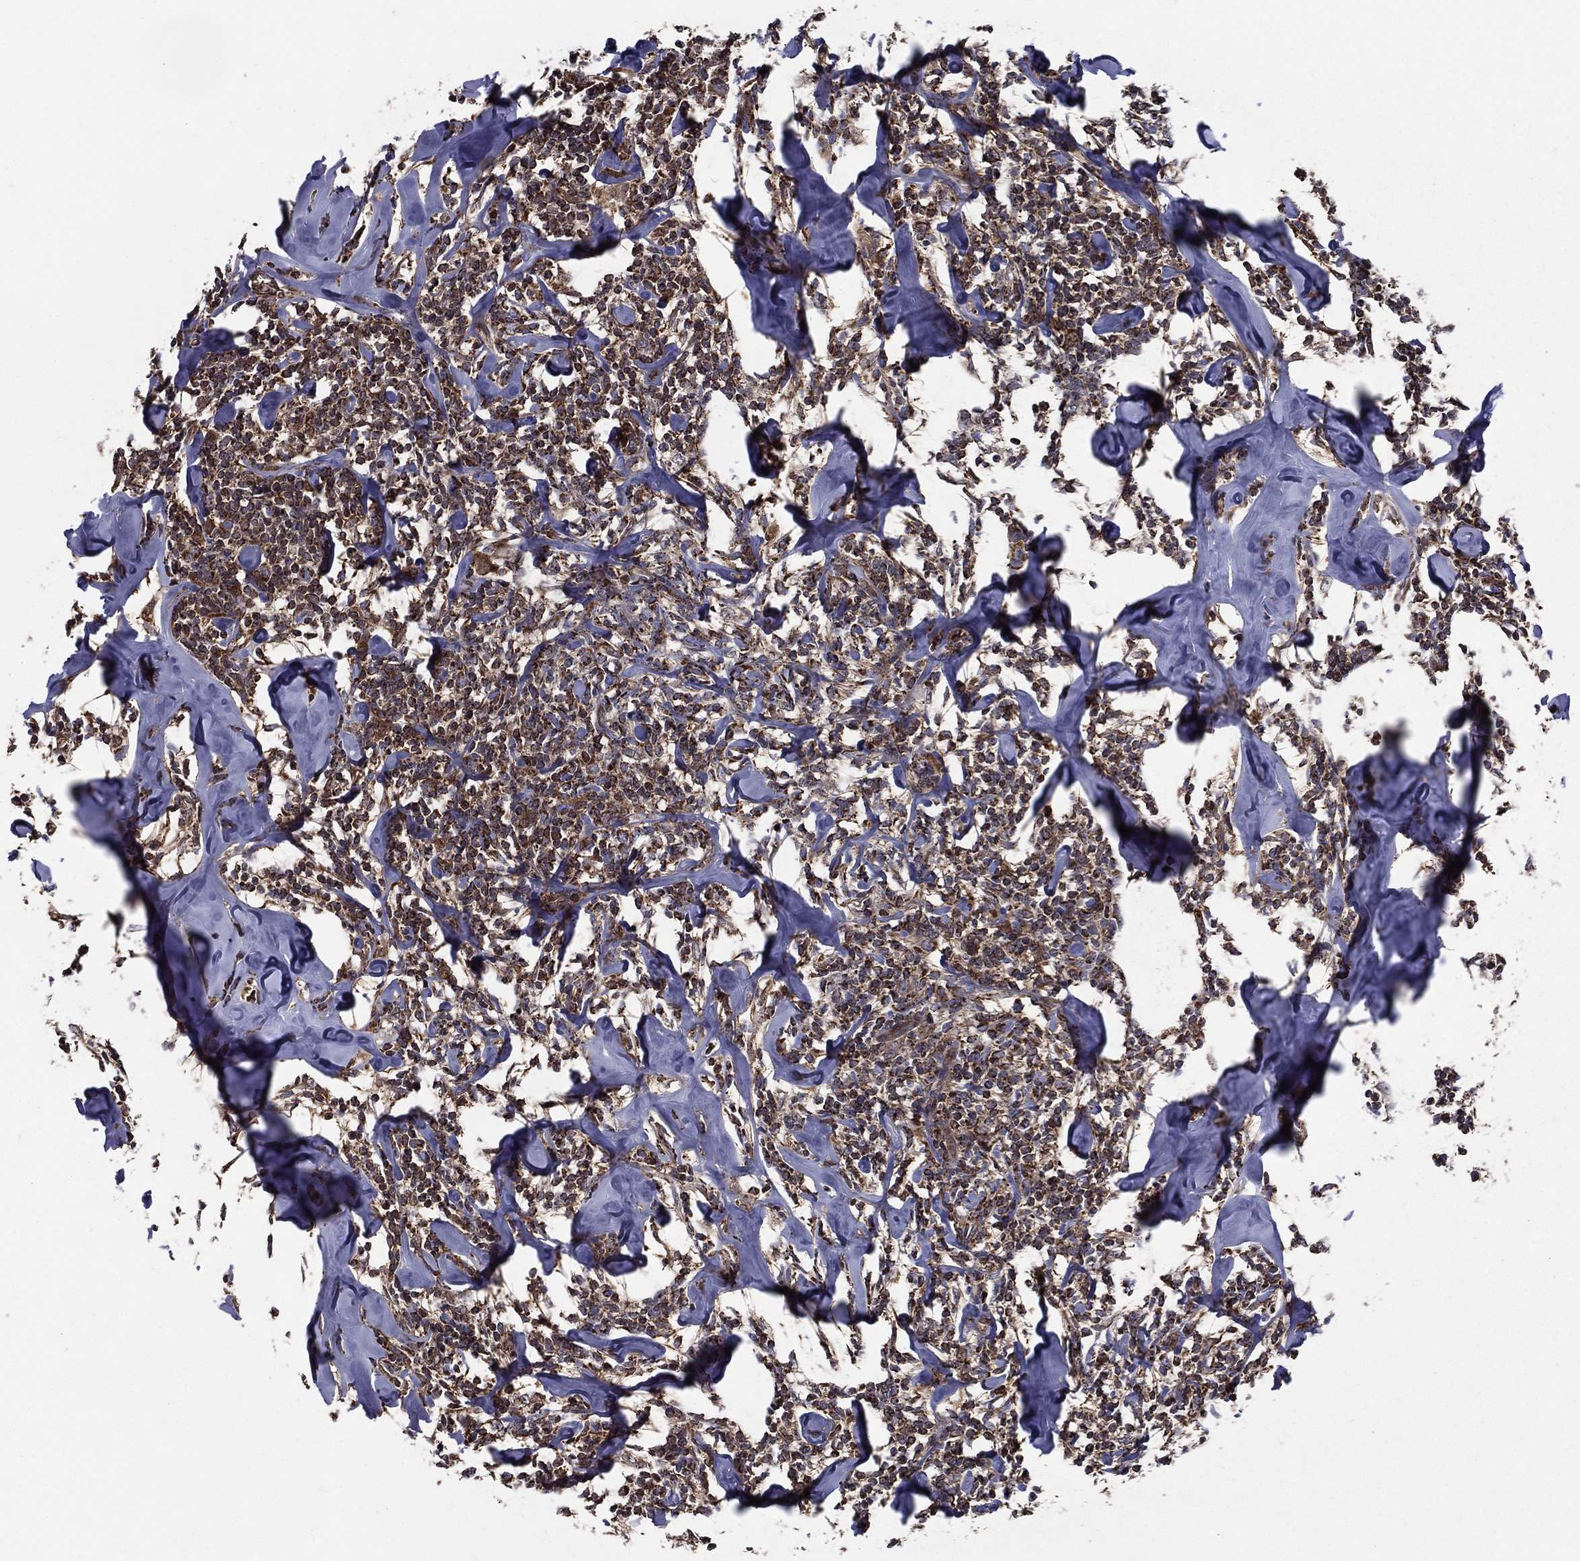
{"staining": {"intensity": "moderate", "quantity": ">75%", "location": "cytoplasmic/membranous"}, "tissue": "lymphoma", "cell_type": "Tumor cells", "image_type": "cancer", "snomed": [{"axis": "morphology", "description": "Malignant lymphoma, non-Hodgkin's type, Low grade"}, {"axis": "topography", "description": "Lymph node"}], "caption": "DAB immunohistochemical staining of low-grade malignant lymphoma, non-Hodgkin's type reveals moderate cytoplasmic/membranous protein staining in approximately >75% of tumor cells. (DAB IHC with brightfield microscopy, high magnification).", "gene": "RIGI", "patient": {"sex": "female", "age": 56}}